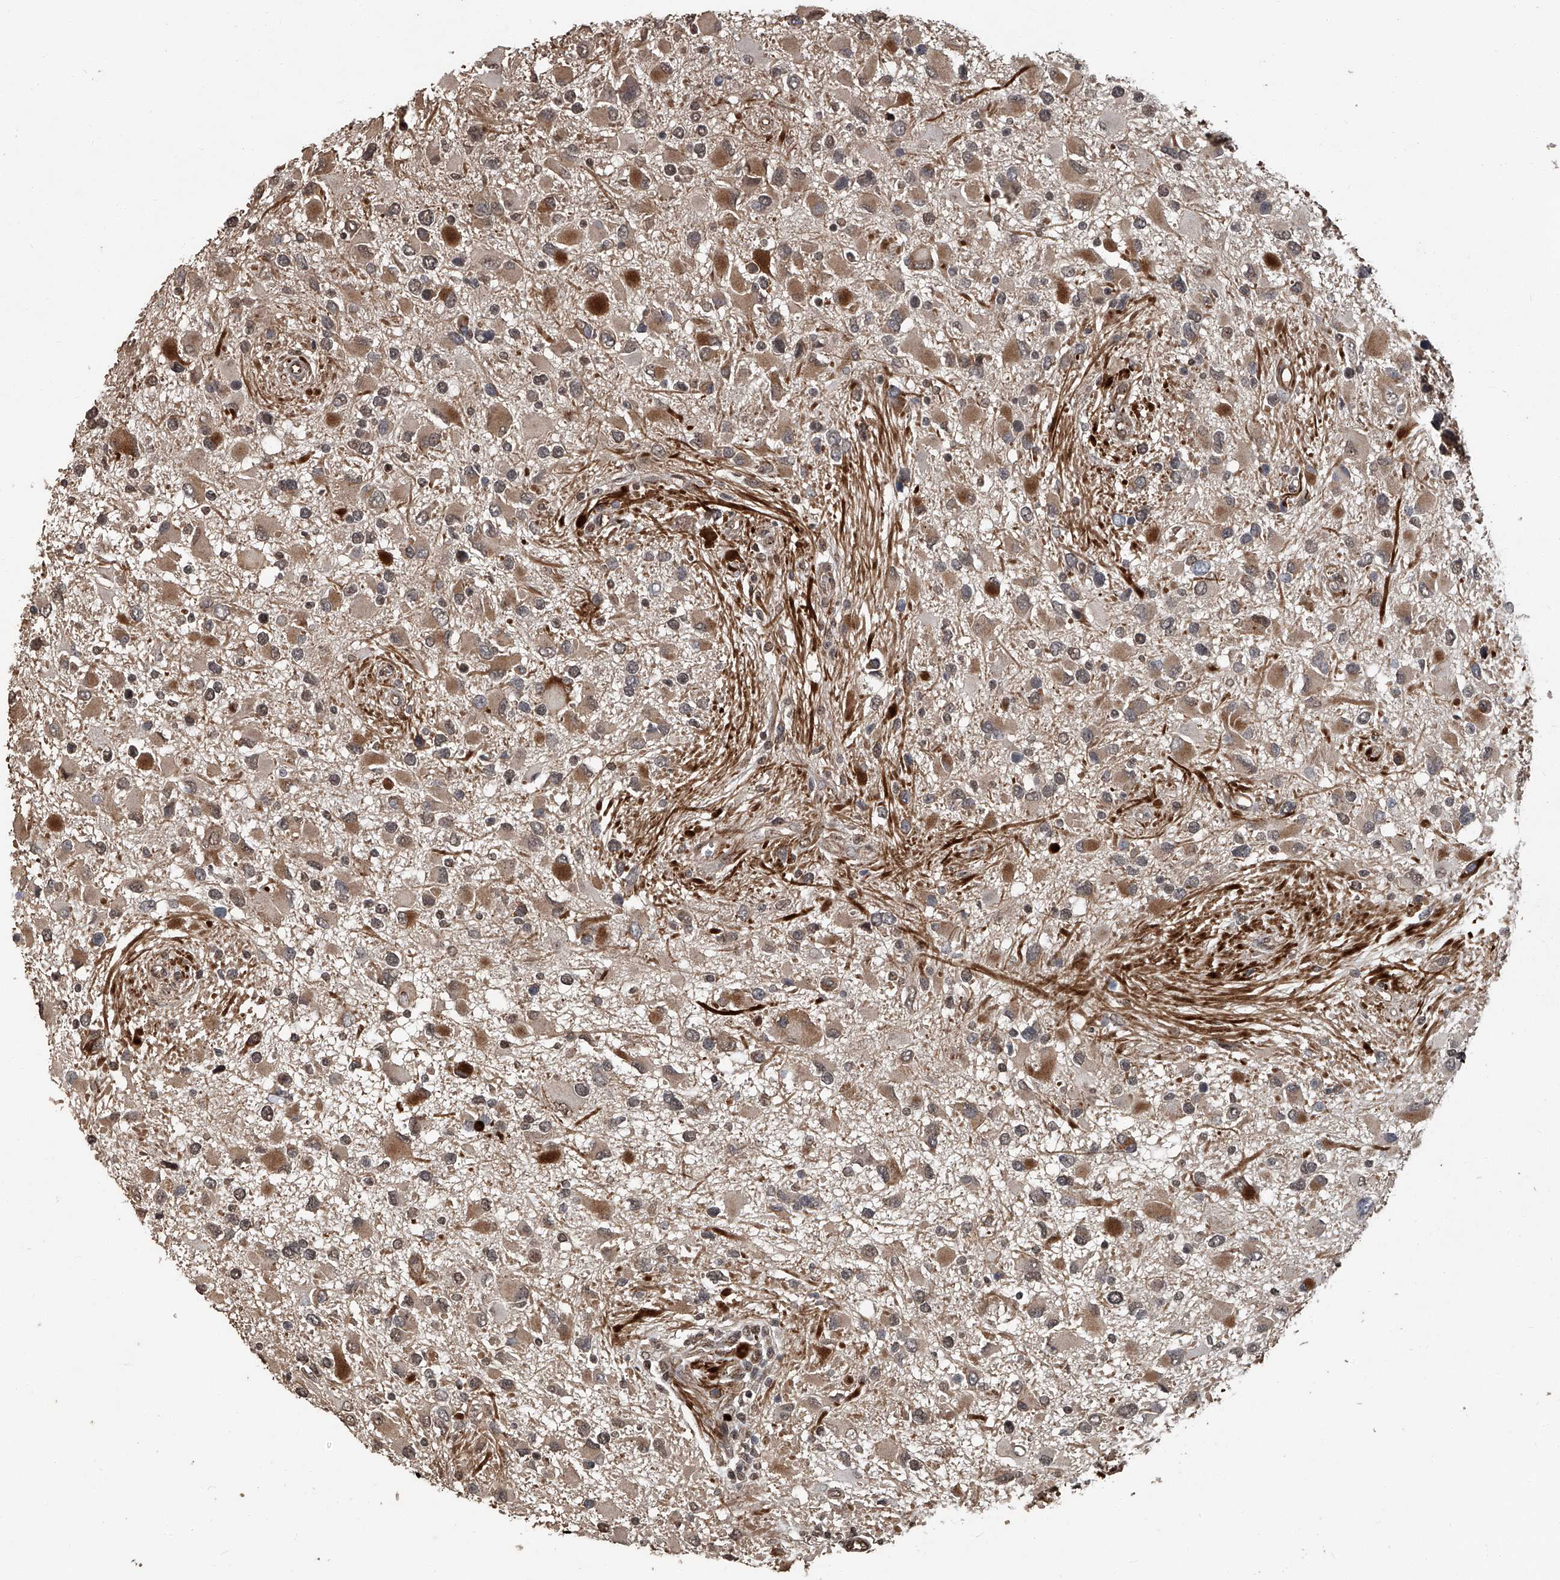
{"staining": {"intensity": "moderate", "quantity": "<25%", "location": "cytoplasmic/membranous"}, "tissue": "glioma", "cell_type": "Tumor cells", "image_type": "cancer", "snomed": [{"axis": "morphology", "description": "Glioma, malignant, High grade"}, {"axis": "topography", "description": "Brain"}], "caption": "Immunohistochemistry image of neoplastic tissue: malignant glioma (high-grade) stained using IHC demonstrates low levels of moderate protein expression localized specifically in the cytoplasmic/membranous of tumor cells, appearing as a cytoplasmic/membranous brown color.", "gene": "GPR132", "patient": {"sex": "male", "age": 53}}